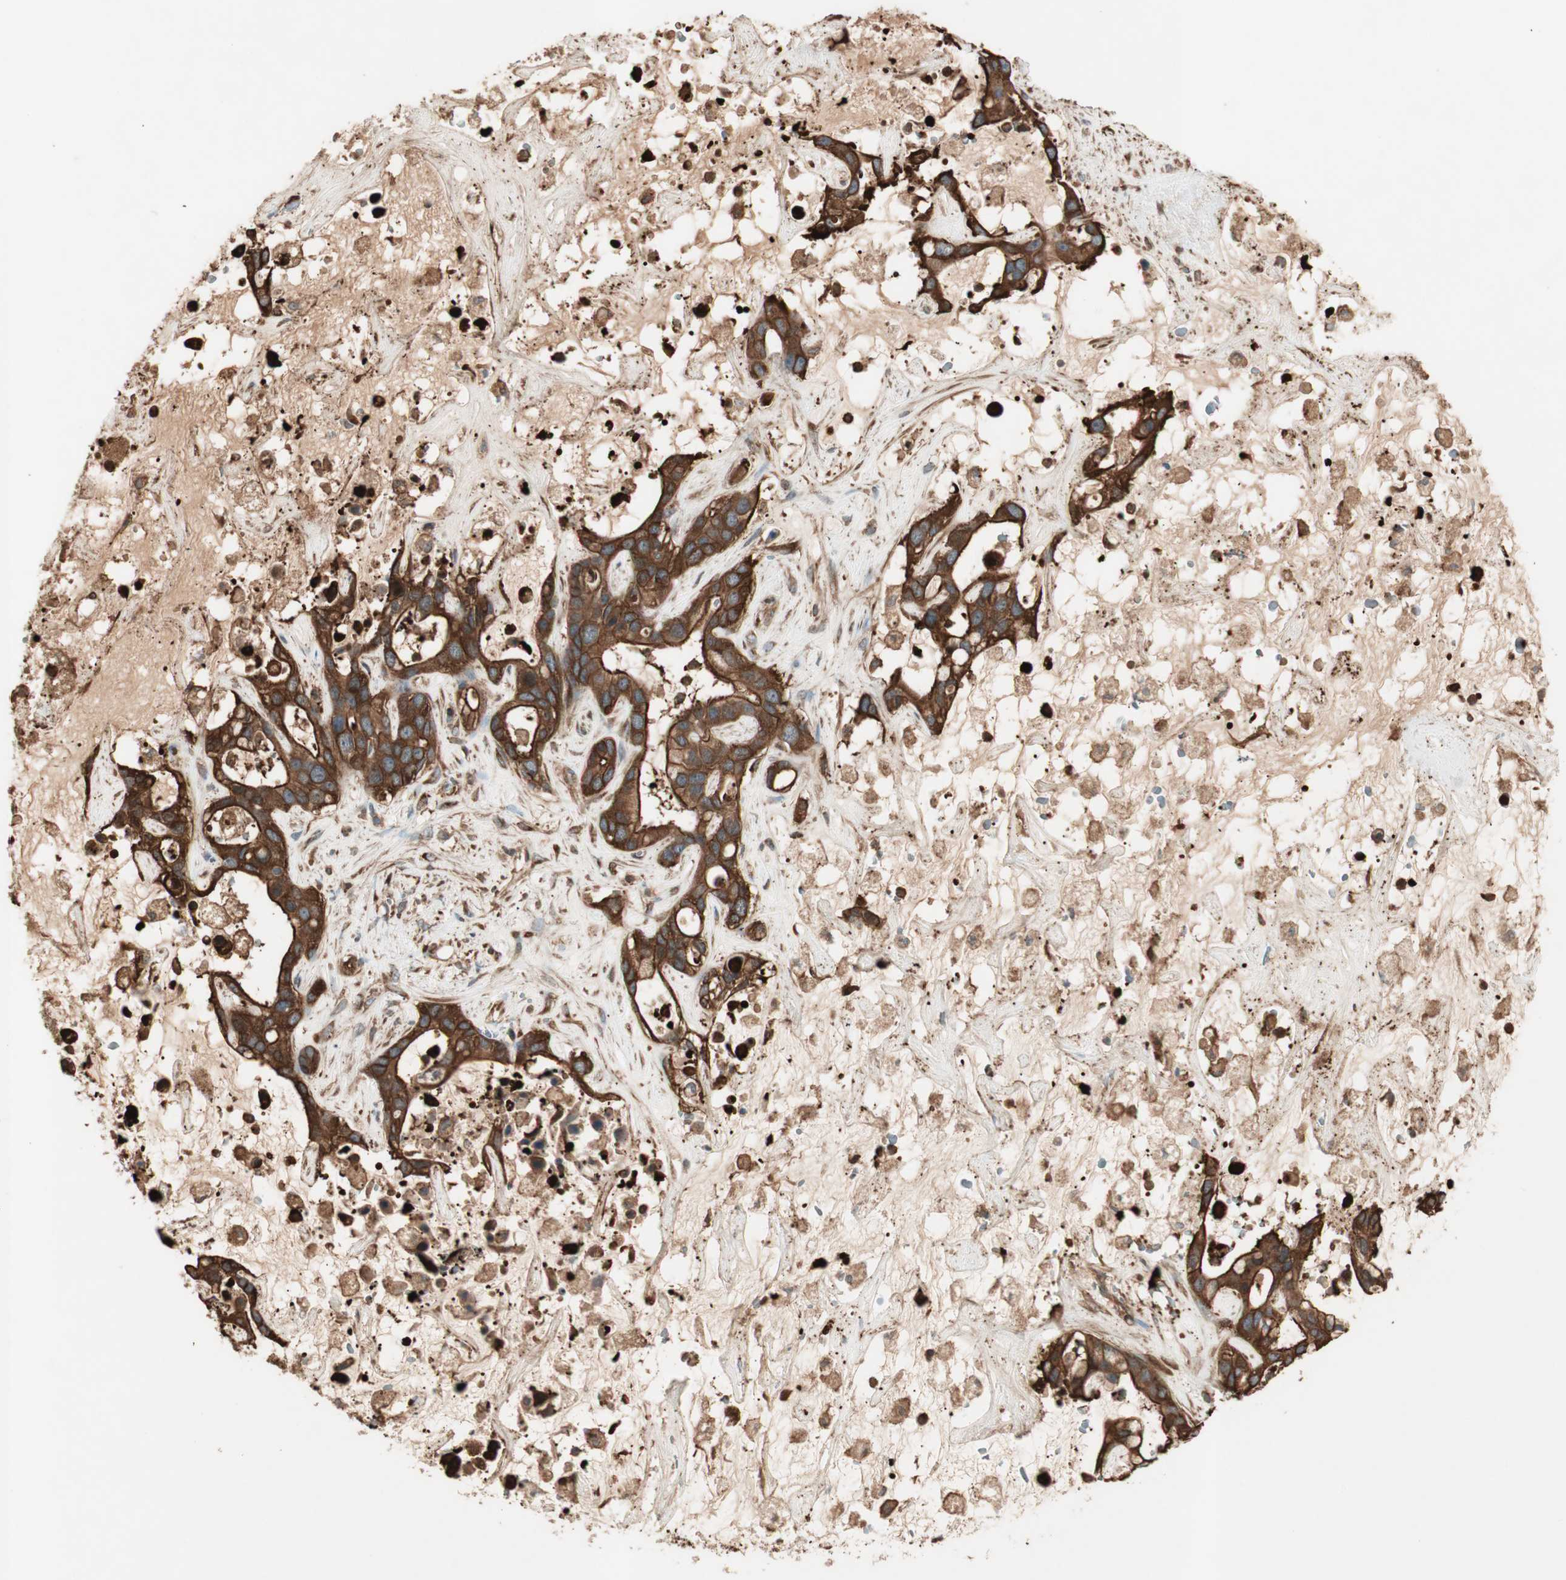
{"staining": {"intensity": "strong", "quantity": ">75%", "location": "cytoplasmic/membranous"}, "tissue": "liver cancer", "cell_type": "Tumor cells", "image_type": "cancer", "snomed": [{"axis": "morphology", "description": "Cholangiocarcinoma"}, {"axis": "topography", "description": "Liver"}], "caption": "This micrograph reveals immunohistochemistry (IHC) staining of cholangiocarcinoma (liver), with high strong cytoplasmic/membranous positivity in about >75% of tumor cells.", "gene": "TCP11L1", "patient": {"sex": "female", "age": 65}}